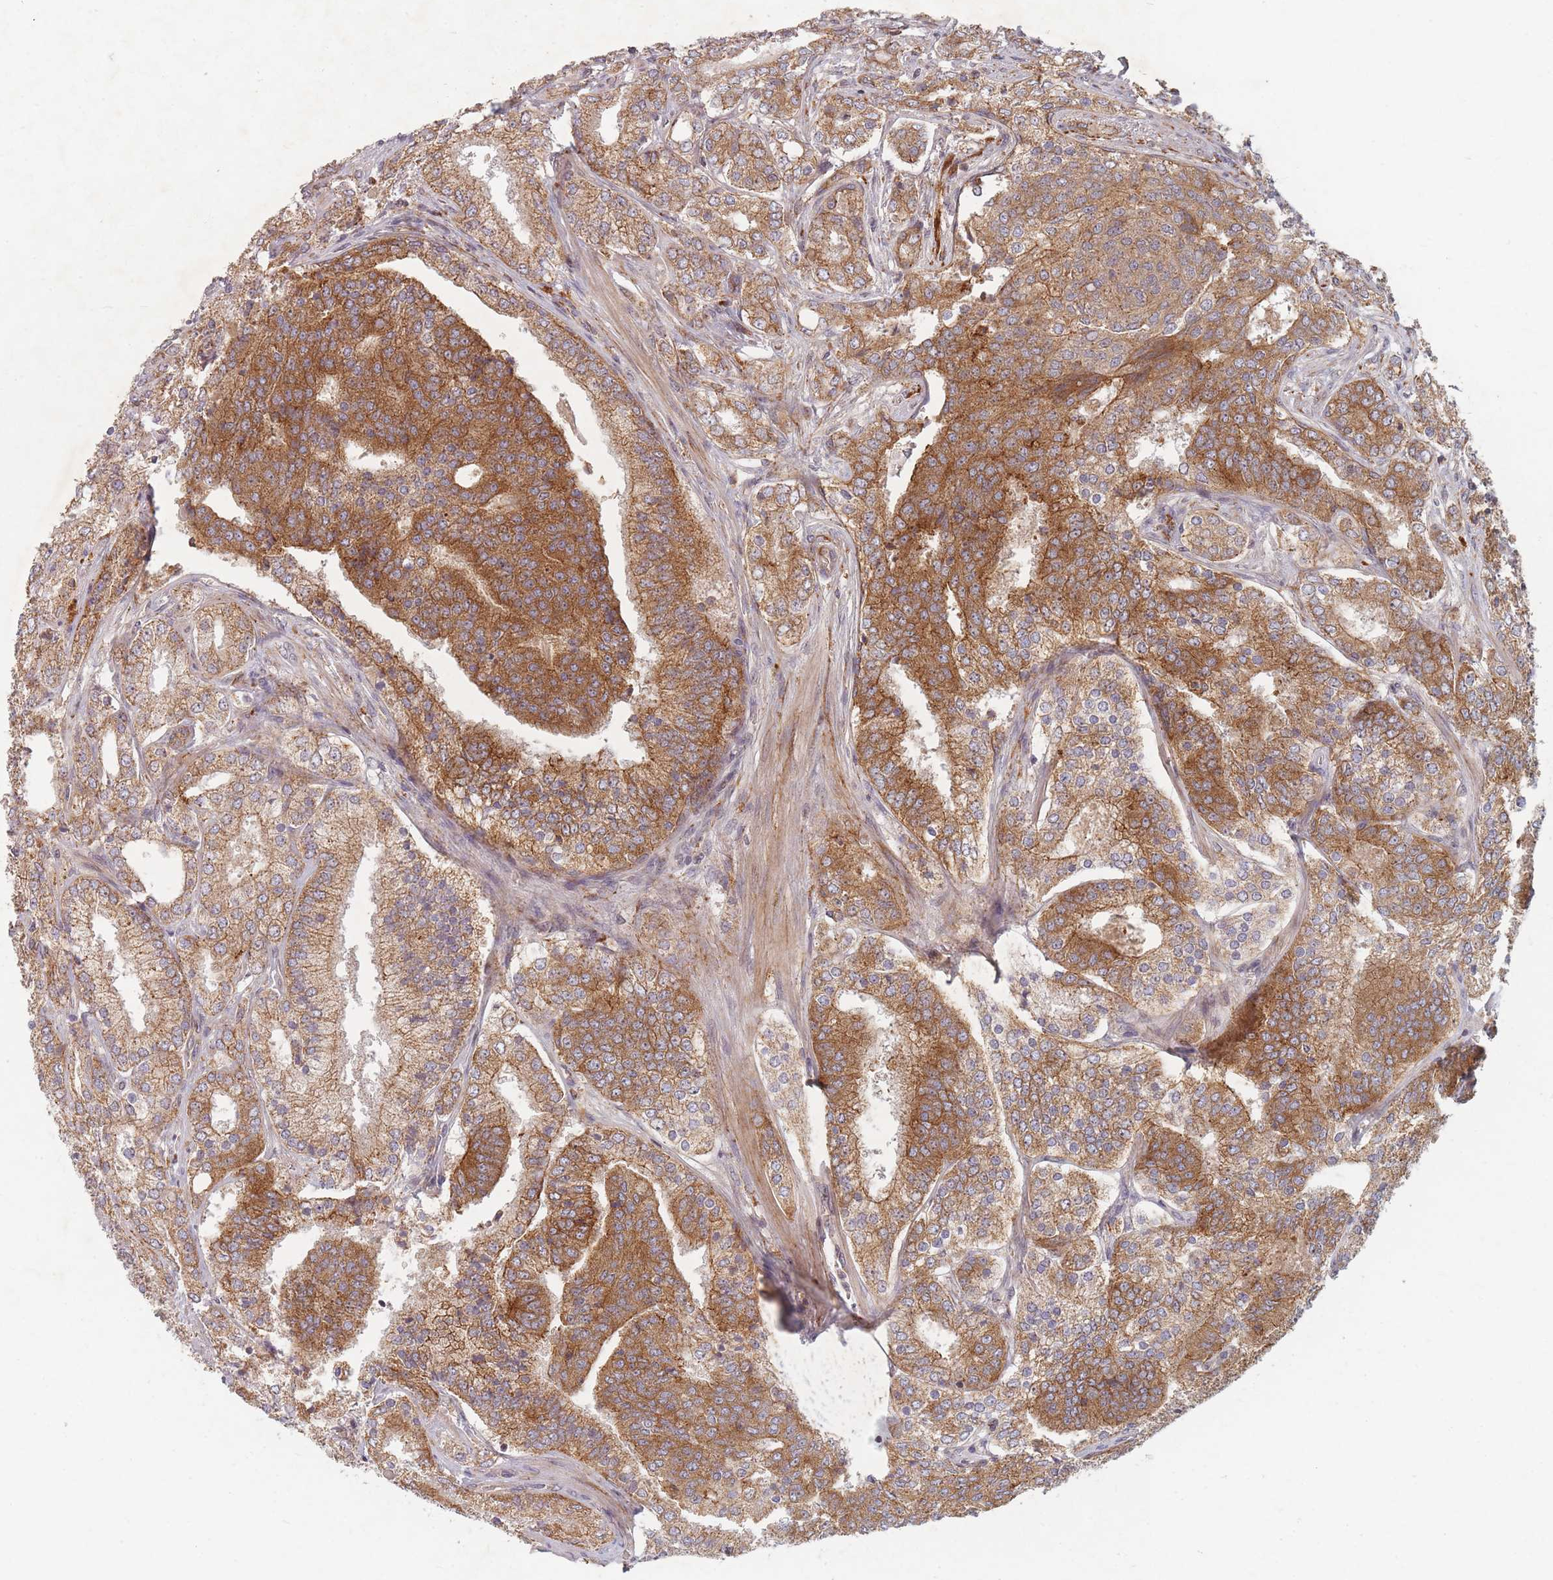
{"staining": {"intensity": "strong", "quantity": ">75%", "location": "cytoplasmic/membranous"}, "tissue": "prostate cancer", "cell_type": "Tumor cells", "image_type": "cancer", "snomed": [{"axis": "morphology", "description": "Adenocarcinoma, High grade"}, {"axis": "topography", "description": "Prostate"}], "caption": "Protein staining demonstrates strong cytoplasmic/membranous staining in about >75% of tumor cells in prostate cancer.", "gene": "RADX", "patient": {"sex": "male", "age": 63}}